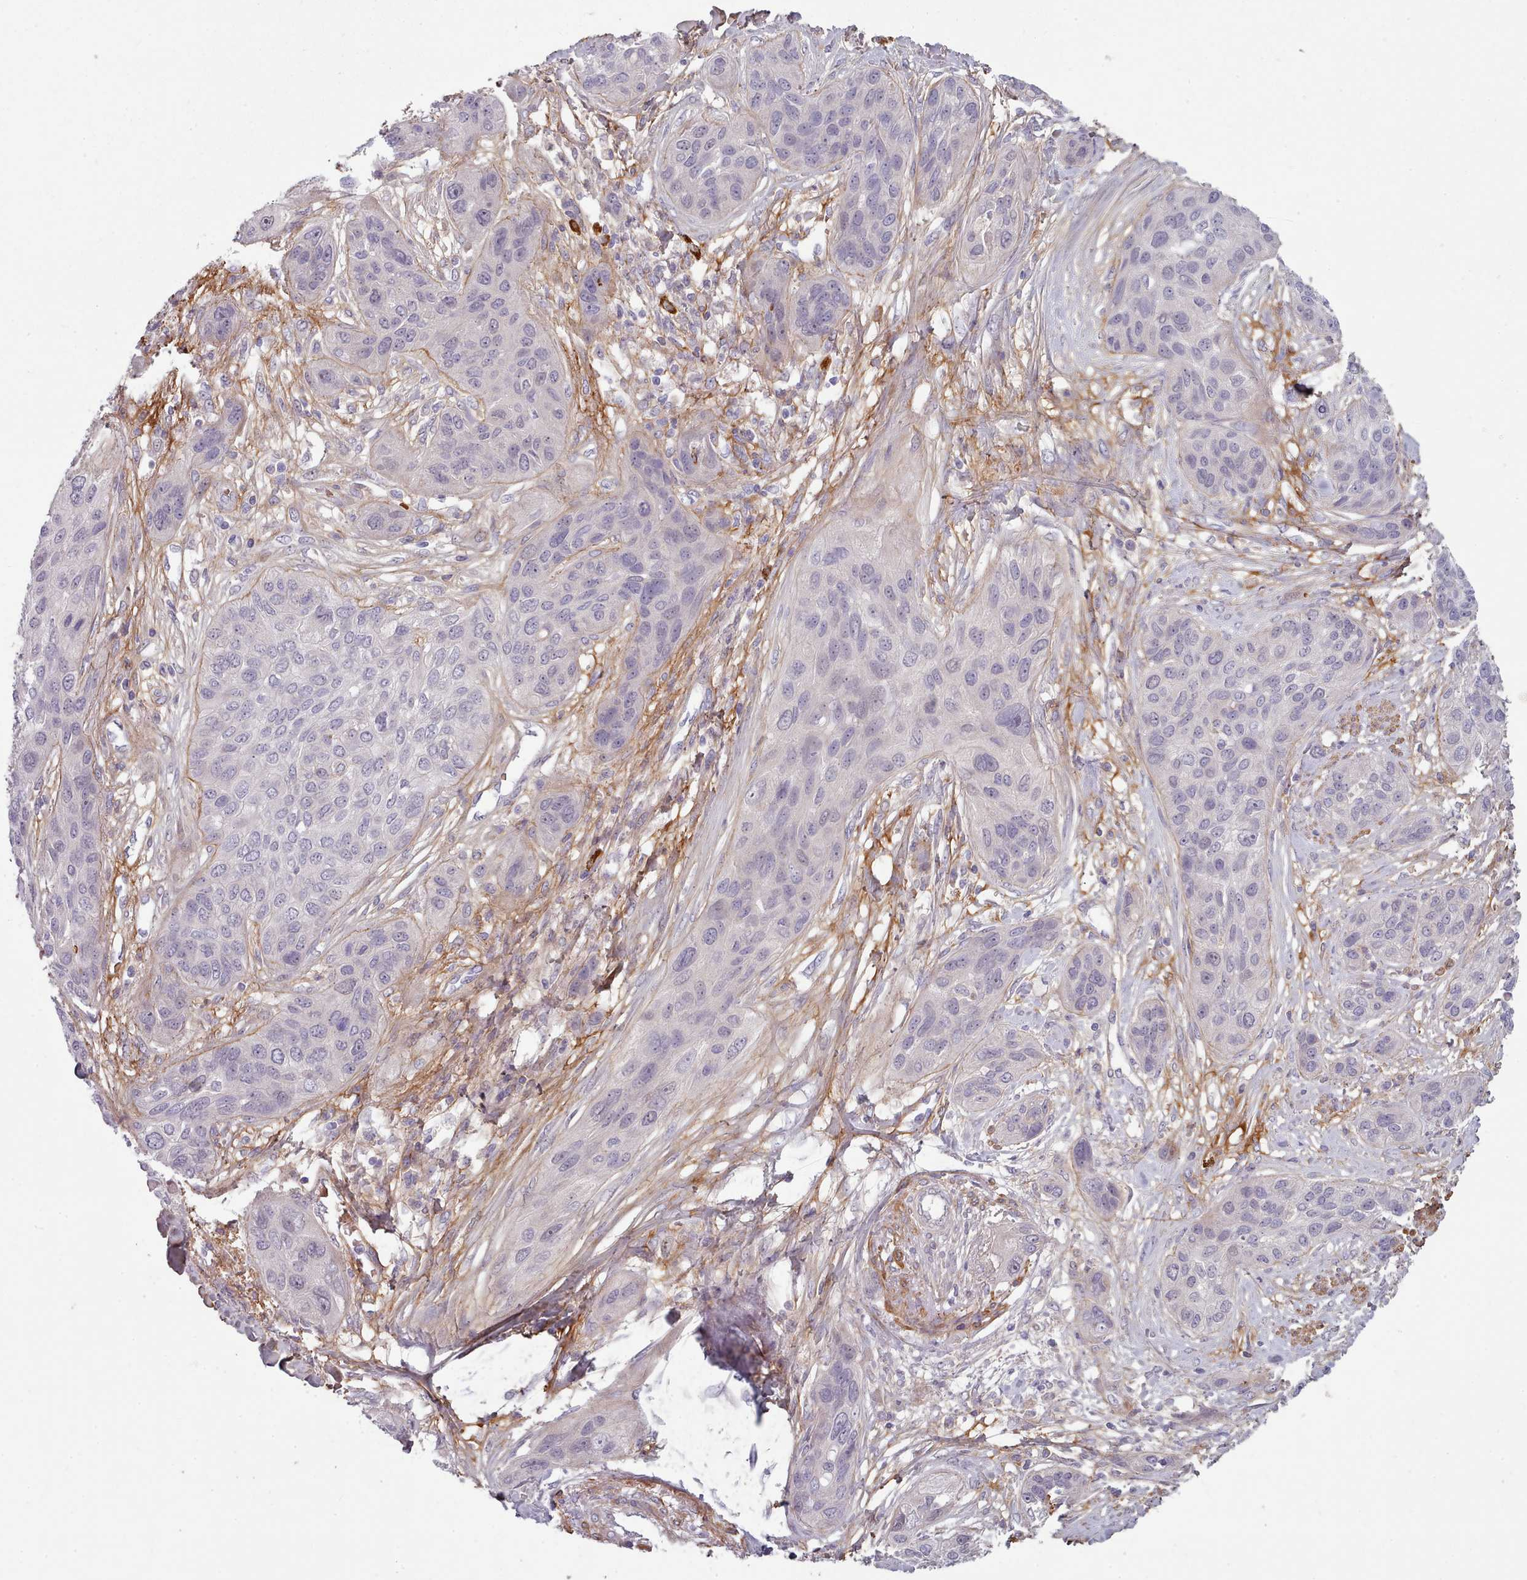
{"staining": {"intensity": "negative", "quantity": "none", "location": "none"}, "tissue": "lung cancer", "cell_type": "Tumor cells", "image_type": "cancer", "snomed": [{"axis": "morphology", "description": "Squamous cell carcinoma, NOS"}, {"axis": "topography", "description": "Lung"}], "caption": "The micrograph demonstrates no significant positivity in tumor cells of lung cancer (squamous cell carcinoma).", "gene": "CLNS1A", "patient": {"sex": "female", "age": 70}}